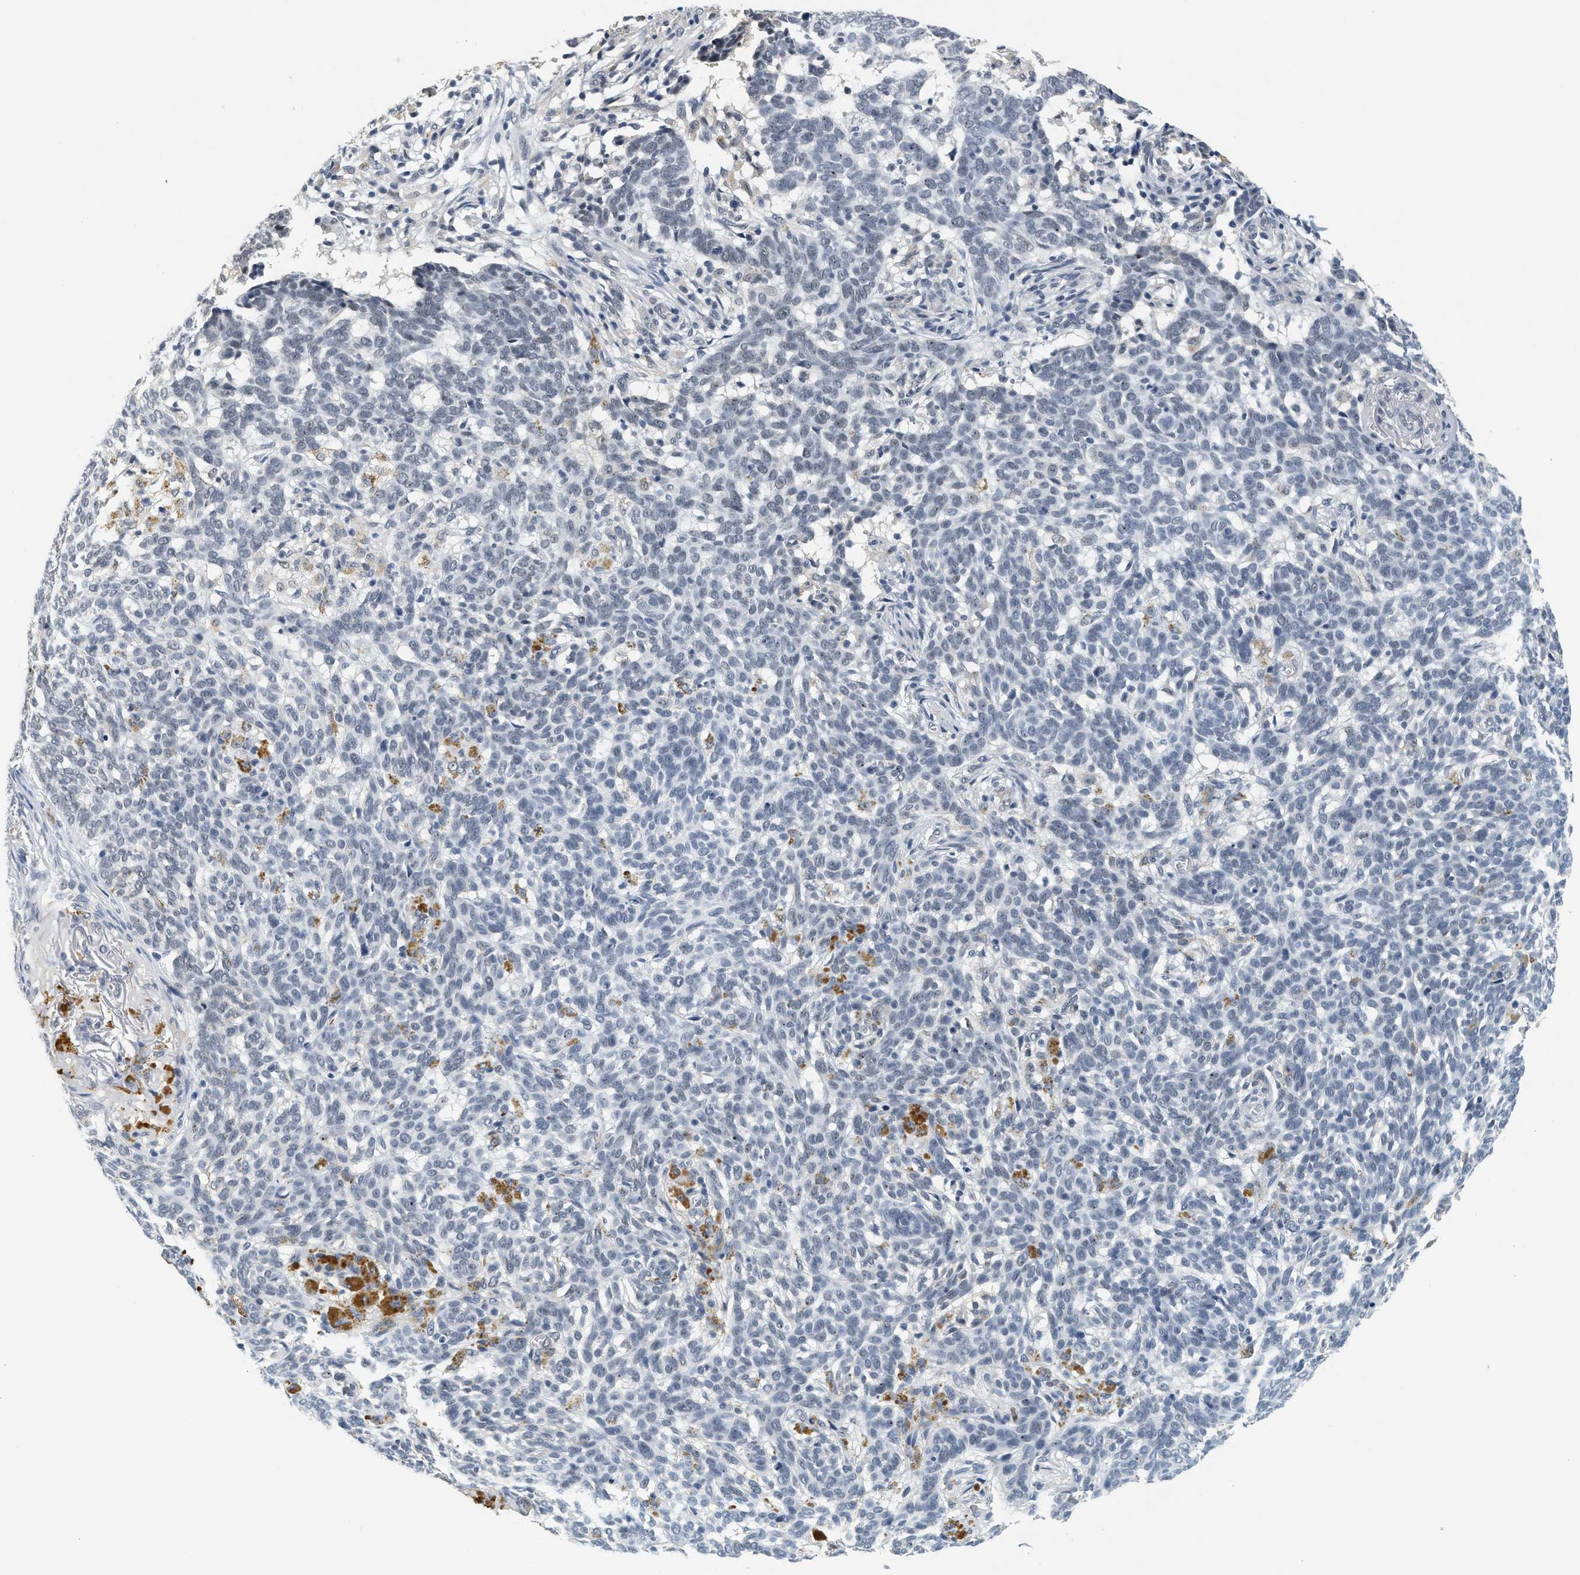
{"staining": {"intensity": "negative", "quantity": "none", "location": "none"}, "tissue": "skin cancer", "cell_type": "Tumor cells", "image_type": "cancer", "snomed": [{"axis": "morphology", "description": "Basal cell carcinoma"}, {"axis": "topography", "description": "Skin"}], "caption": "Skin basal cell carcinoma was stained to show a protein in brown. There is no significant expression in tumor cells. The staining is performed using DAB brown chromogen with nuclei counter-stained in using hematoxylin.", "gene": "MZF1", "patient": {"sex": "male", "age": 85}}